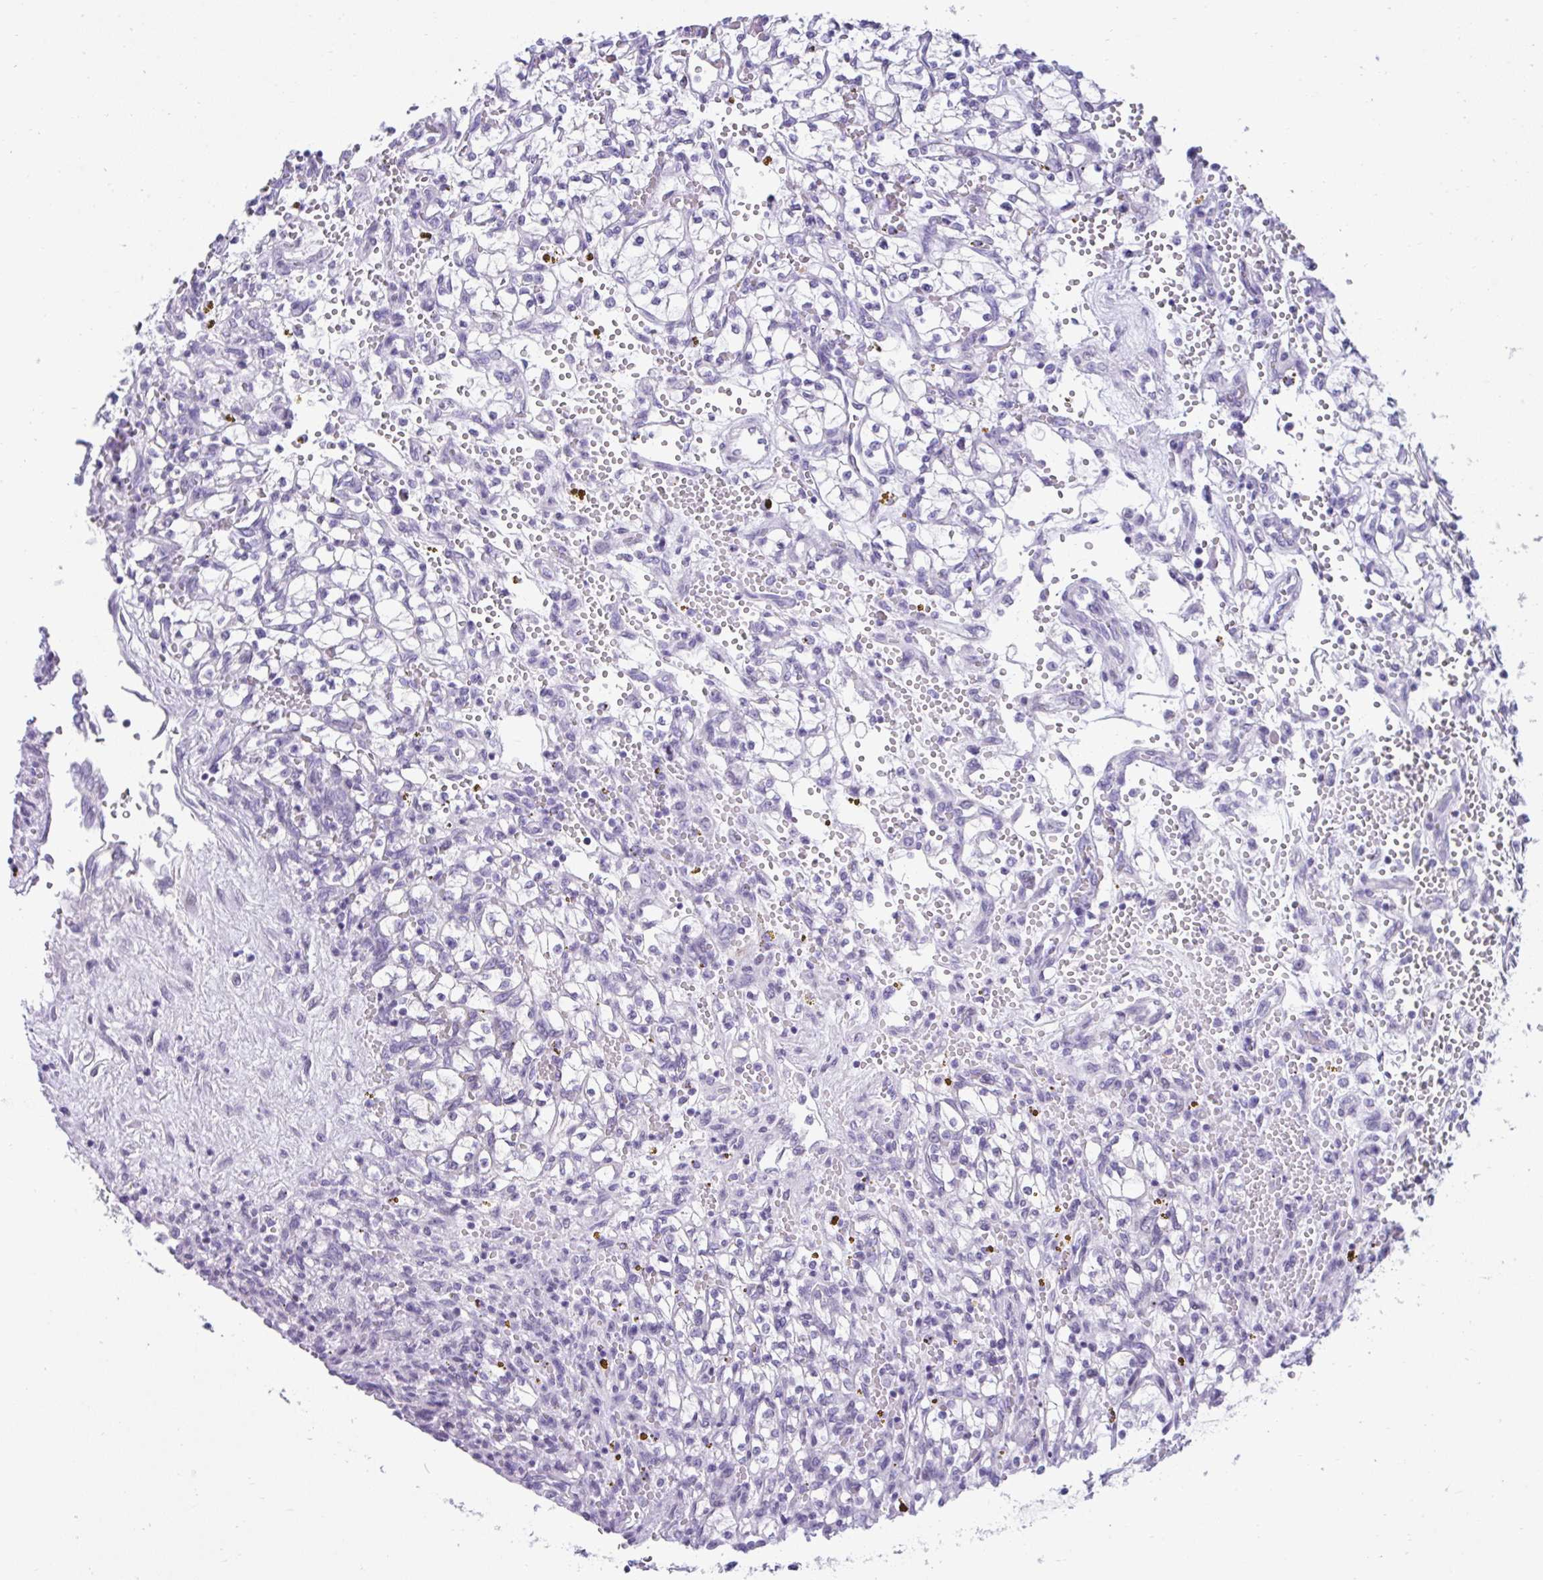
{"staining": {"intensity": "negative", "quantity": "none", "location": "none"}, "tissue": "renal cancer", "cell_type": "Tumor cells", "image_type": "cancer", "snomed": [{"axis": "morphology", "description": "Adenocarcinoma, NOS"}, {"axis": "topography", "description": "Kidney"}], "caption": "There is no significant expression in tumor cells of renal cancer (adenocarcinoma).", "gene": "RNF183", "patient": {"sex": "female", "age": 64}}